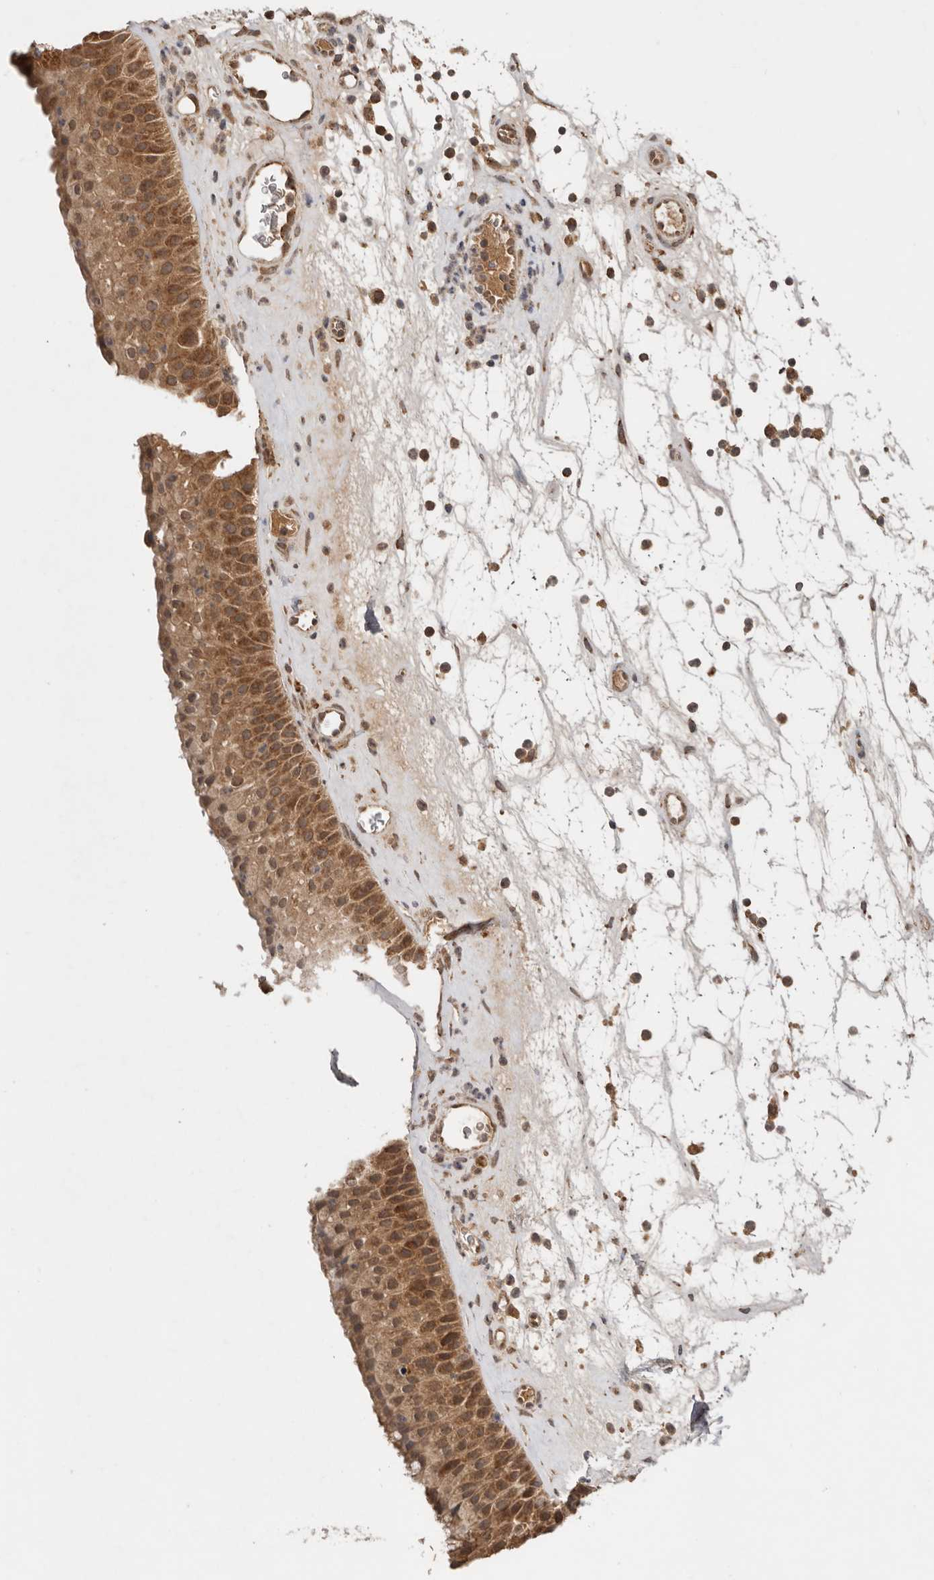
{"staining": {"intensity": "moderate", "quantity": ">75%", "location": "cytoplasmic/membranous,nuclear"}, "tissue": "nasopharynx", "cell_type": "Respiratory epithelial cells", "image_type": "normal", "snomed": [{"axis": "morphology", "description": "Normal tissue, NOS"}, {"axis": "topography", "description": "Nasopharynx"}], "caption": "A medium amount of moderate cytoplasmic/membranous,nuclear expression is identified in approximately >75% of respiratory epithelial cells in benign nasopharynx.", "gene": "TARS2", "patient": {"sex": "male", "age": 64}}